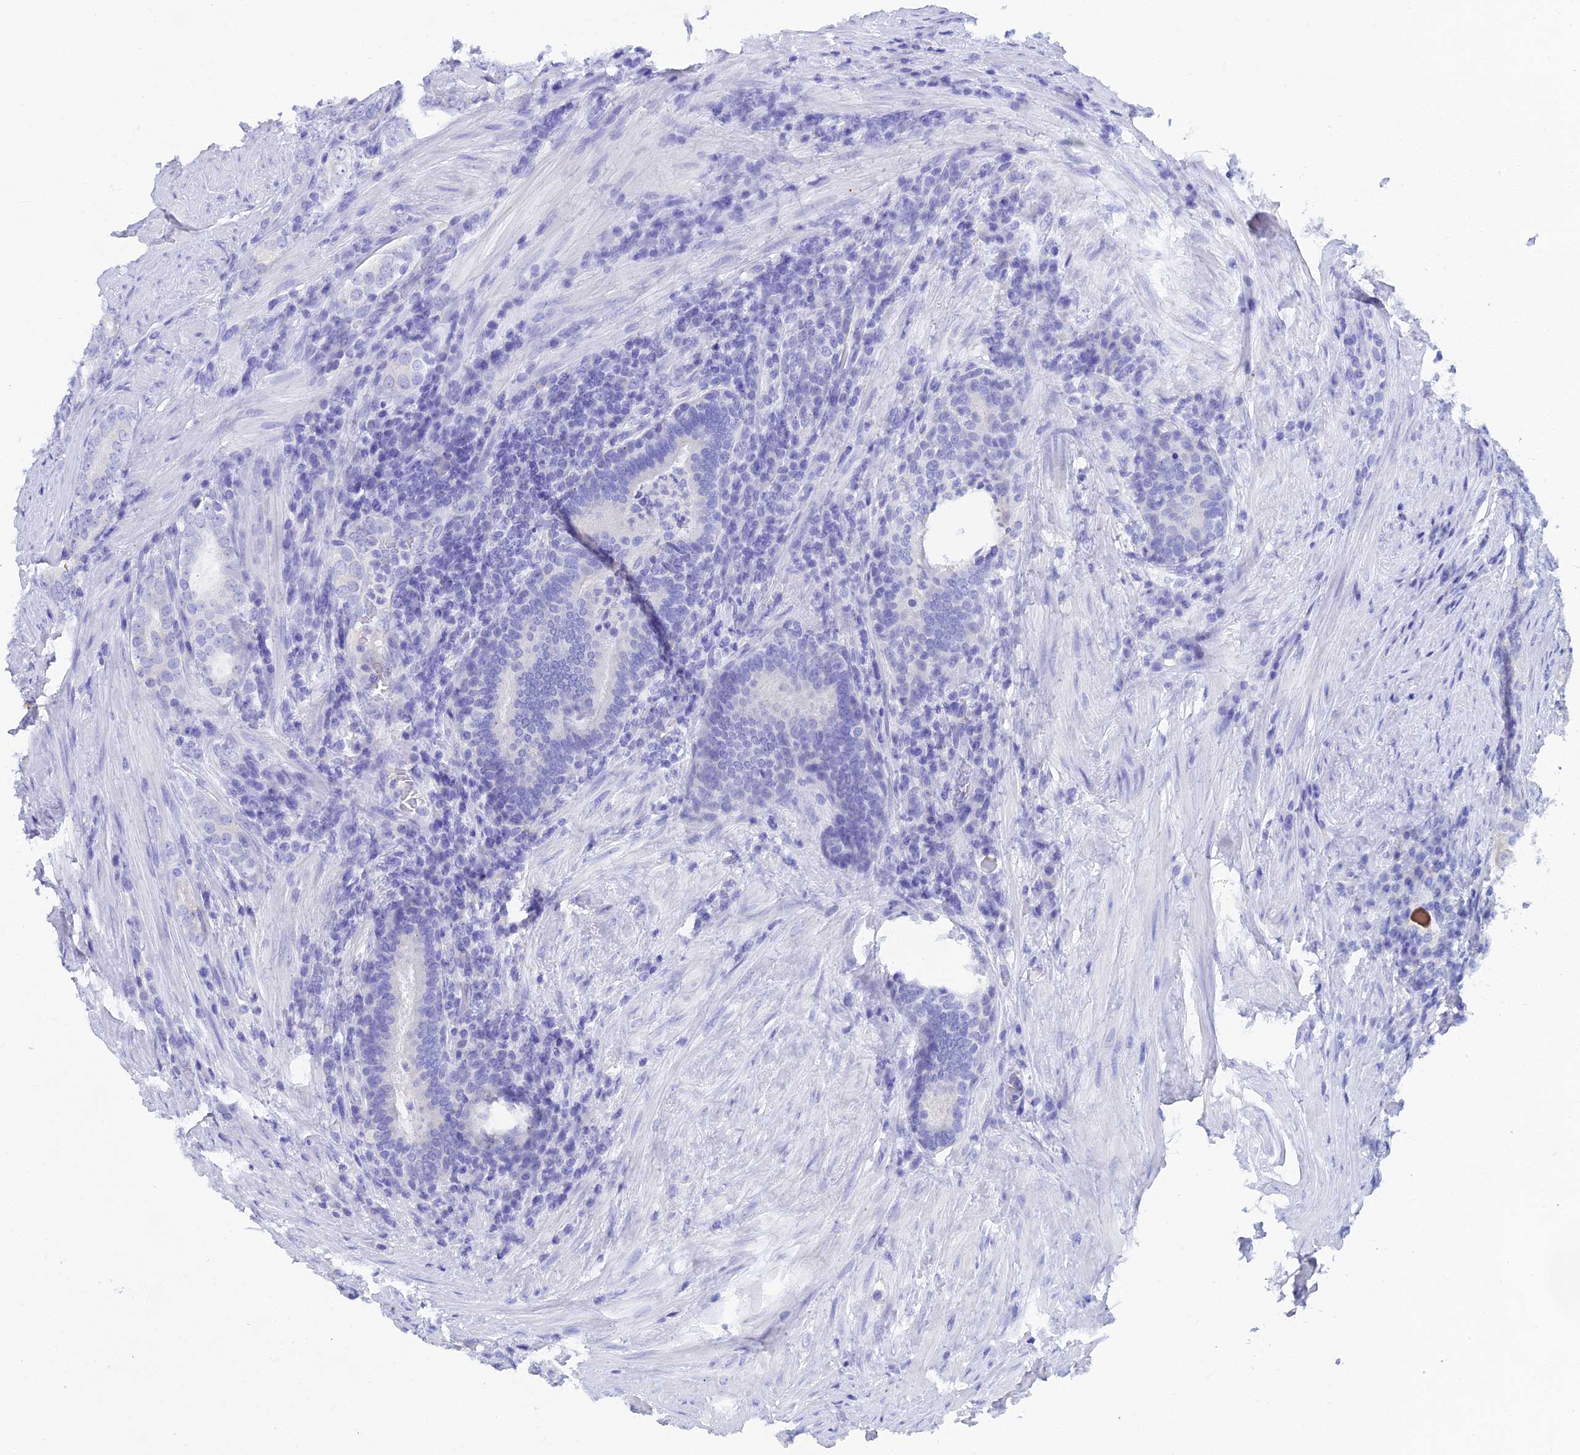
{"staining": {"intensity": "negative", "quantity": "none", "location": "none"}, "tissue": "prostate cancer", "cell_type": "Tumor cells", "image_type": "cancer", "snomed": [{"axis": "morphology", "description": "Adenocarcinoma, Low grade"}, {"axis": "topography", "description": "Prostate"}], "caption": "Image shows no protein expression in tumor cells of prostate cancer tissue.", "gene": "REG1A", "patient": {"sex": "male", "age": 68}}